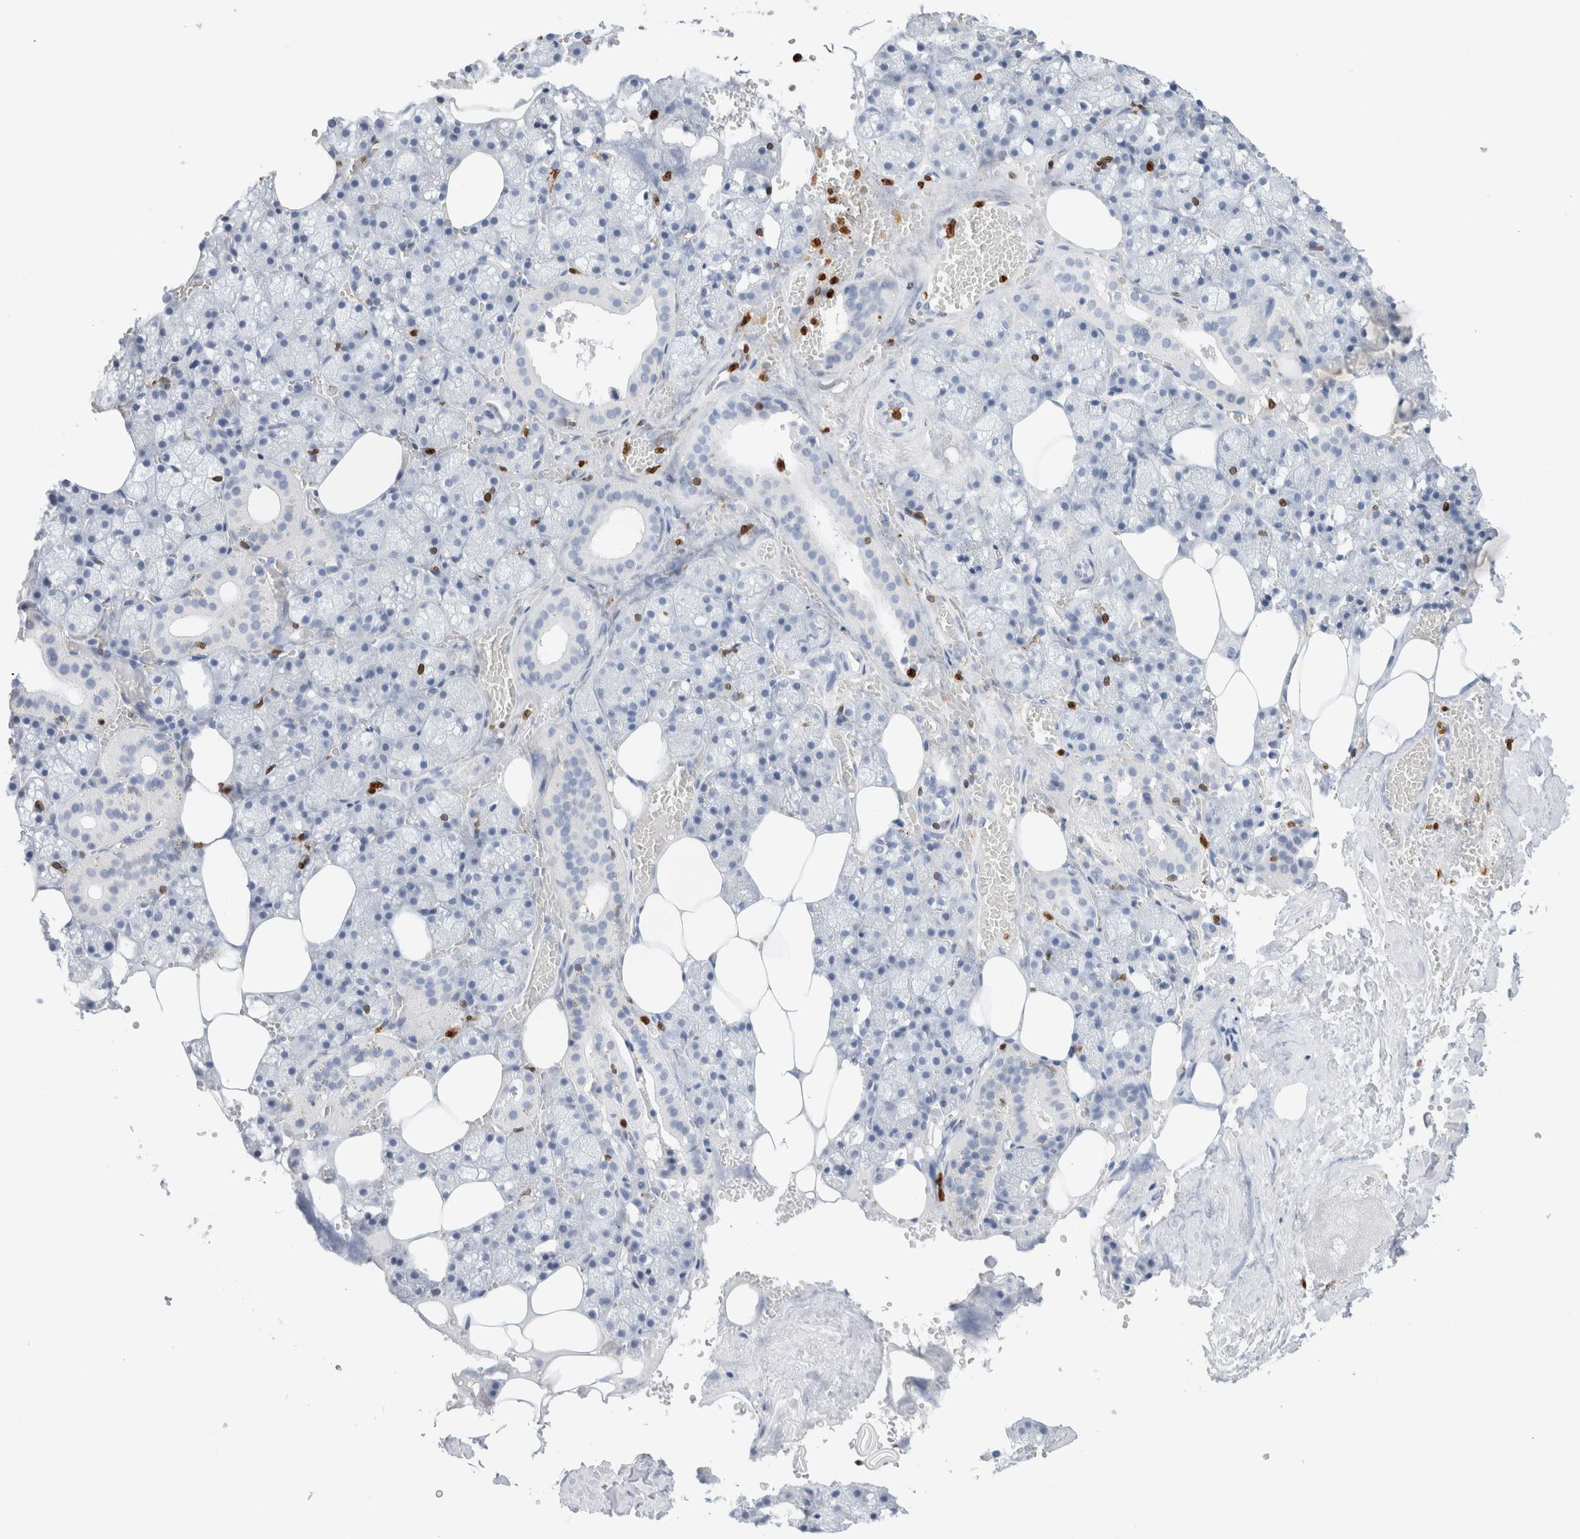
{"staining": {"intensity": "negative", "quantity": "none", "location": "none"}, "tissue": "salivary gland", "cell_type": "Glandular cells", "image_type": "normal", "snomed": [{"axis": "morphology", "description": "Normal tissue, NOS"}, {"axis": "topography", "description": "Salivary gland"}], "caption": "Human salivary gland stained for a protein using immunohistochemistry exhibits no expression in glandular cells.", "gene": "ALOX5AP", "patient": {"sex": "male", "age": 62}}